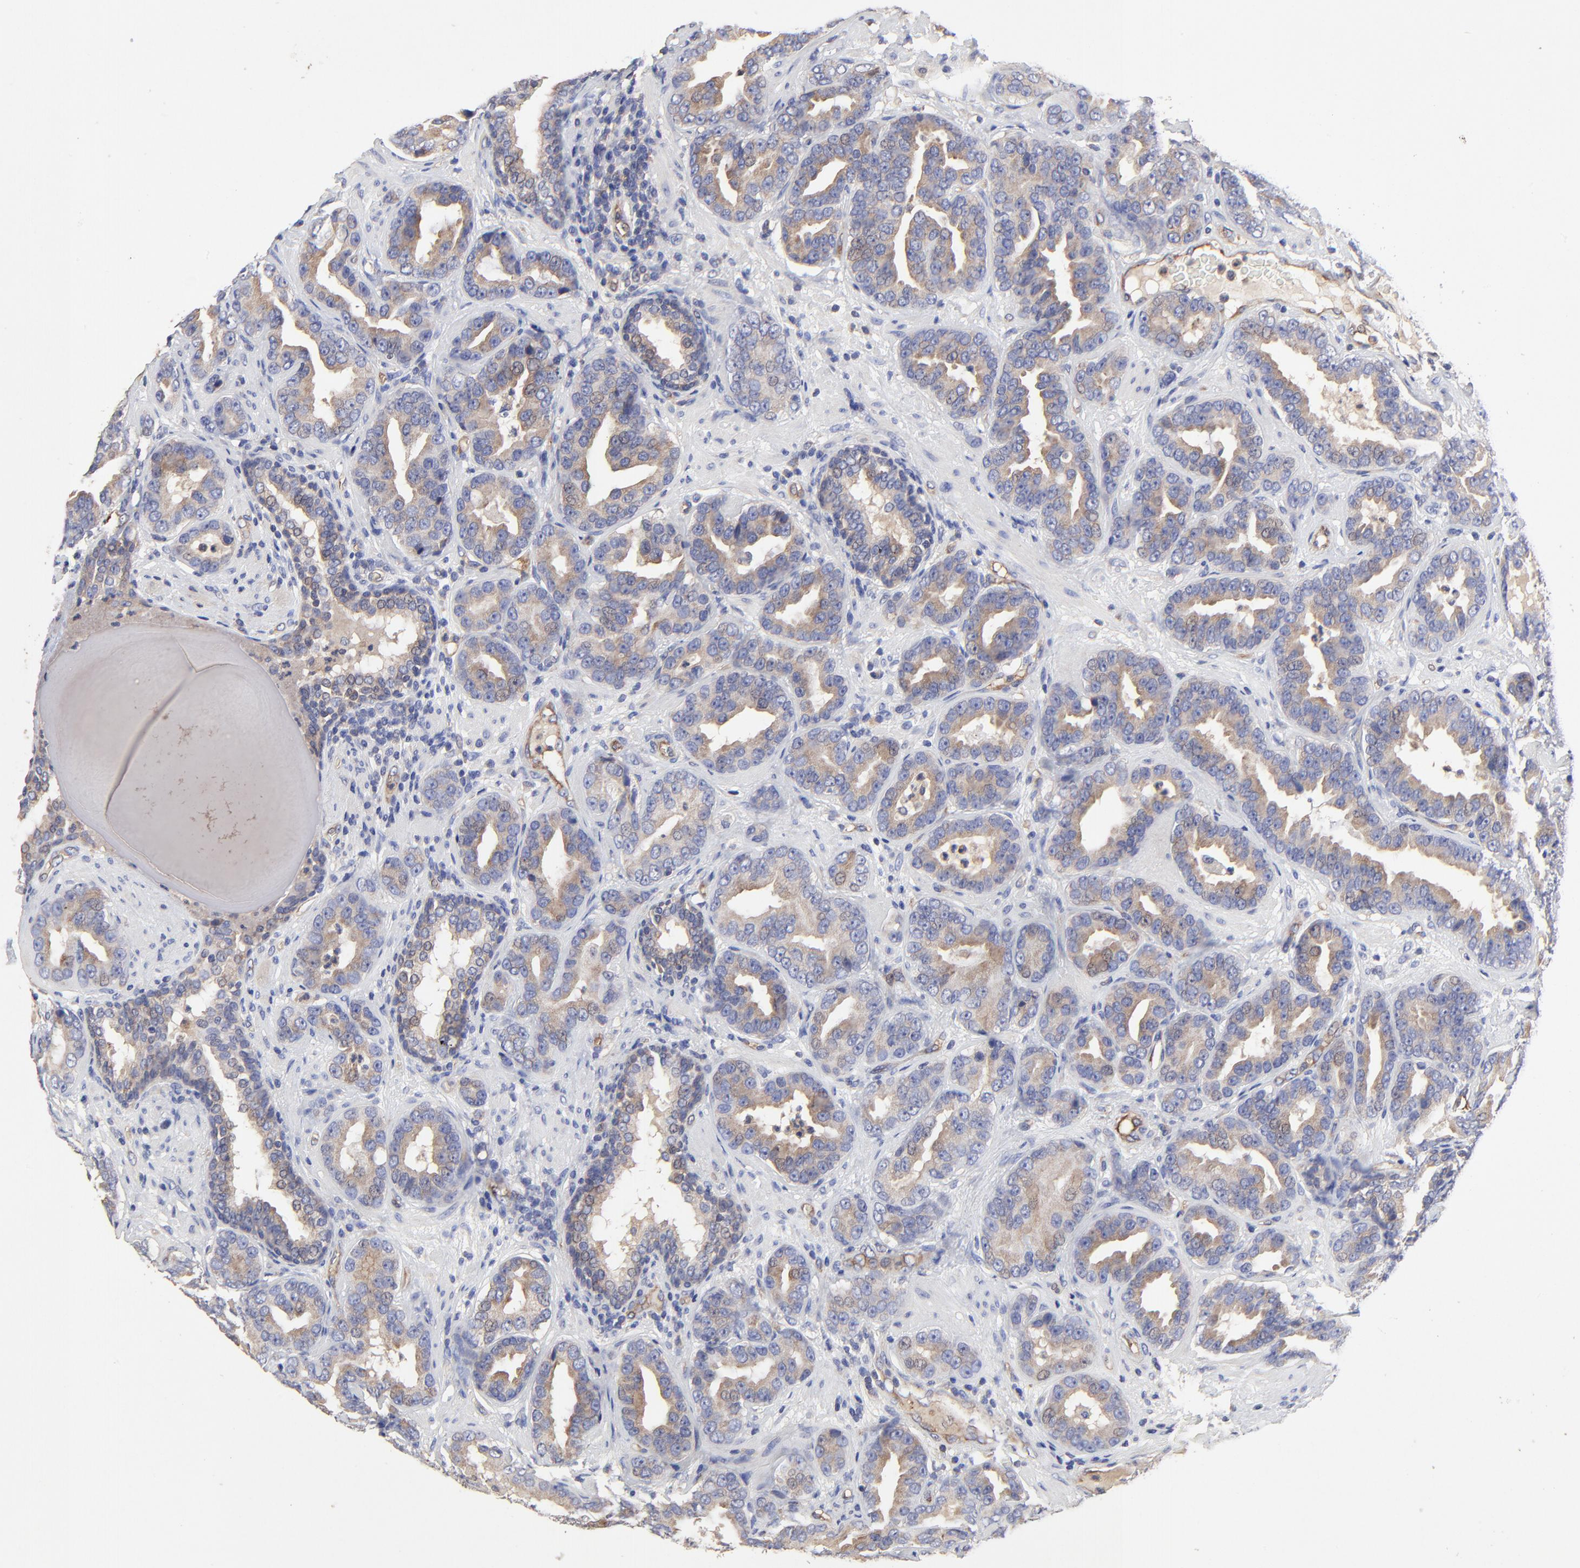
{"staining": {"intensity": "weak", "quantity": "25%-75%", "location": "cytoplasmic/membranous"}, "tissue": "prostate cancer", "cell_type": "Tumor cells", "image_type": "cancer", "snomed": [{"axis": "morphology", "description": "Adenocarcinoma, Low grade"}, {"axis": "topography", "description": "Prostate"}], "caption": "Prostate cancer stained for a protein (brown) shows weak cytoplasmic/membranous positive staining in approximately 25%-75% of tumor cells.", "gene": "SULF2", "patient": {"sex": "male", "age": 59}}